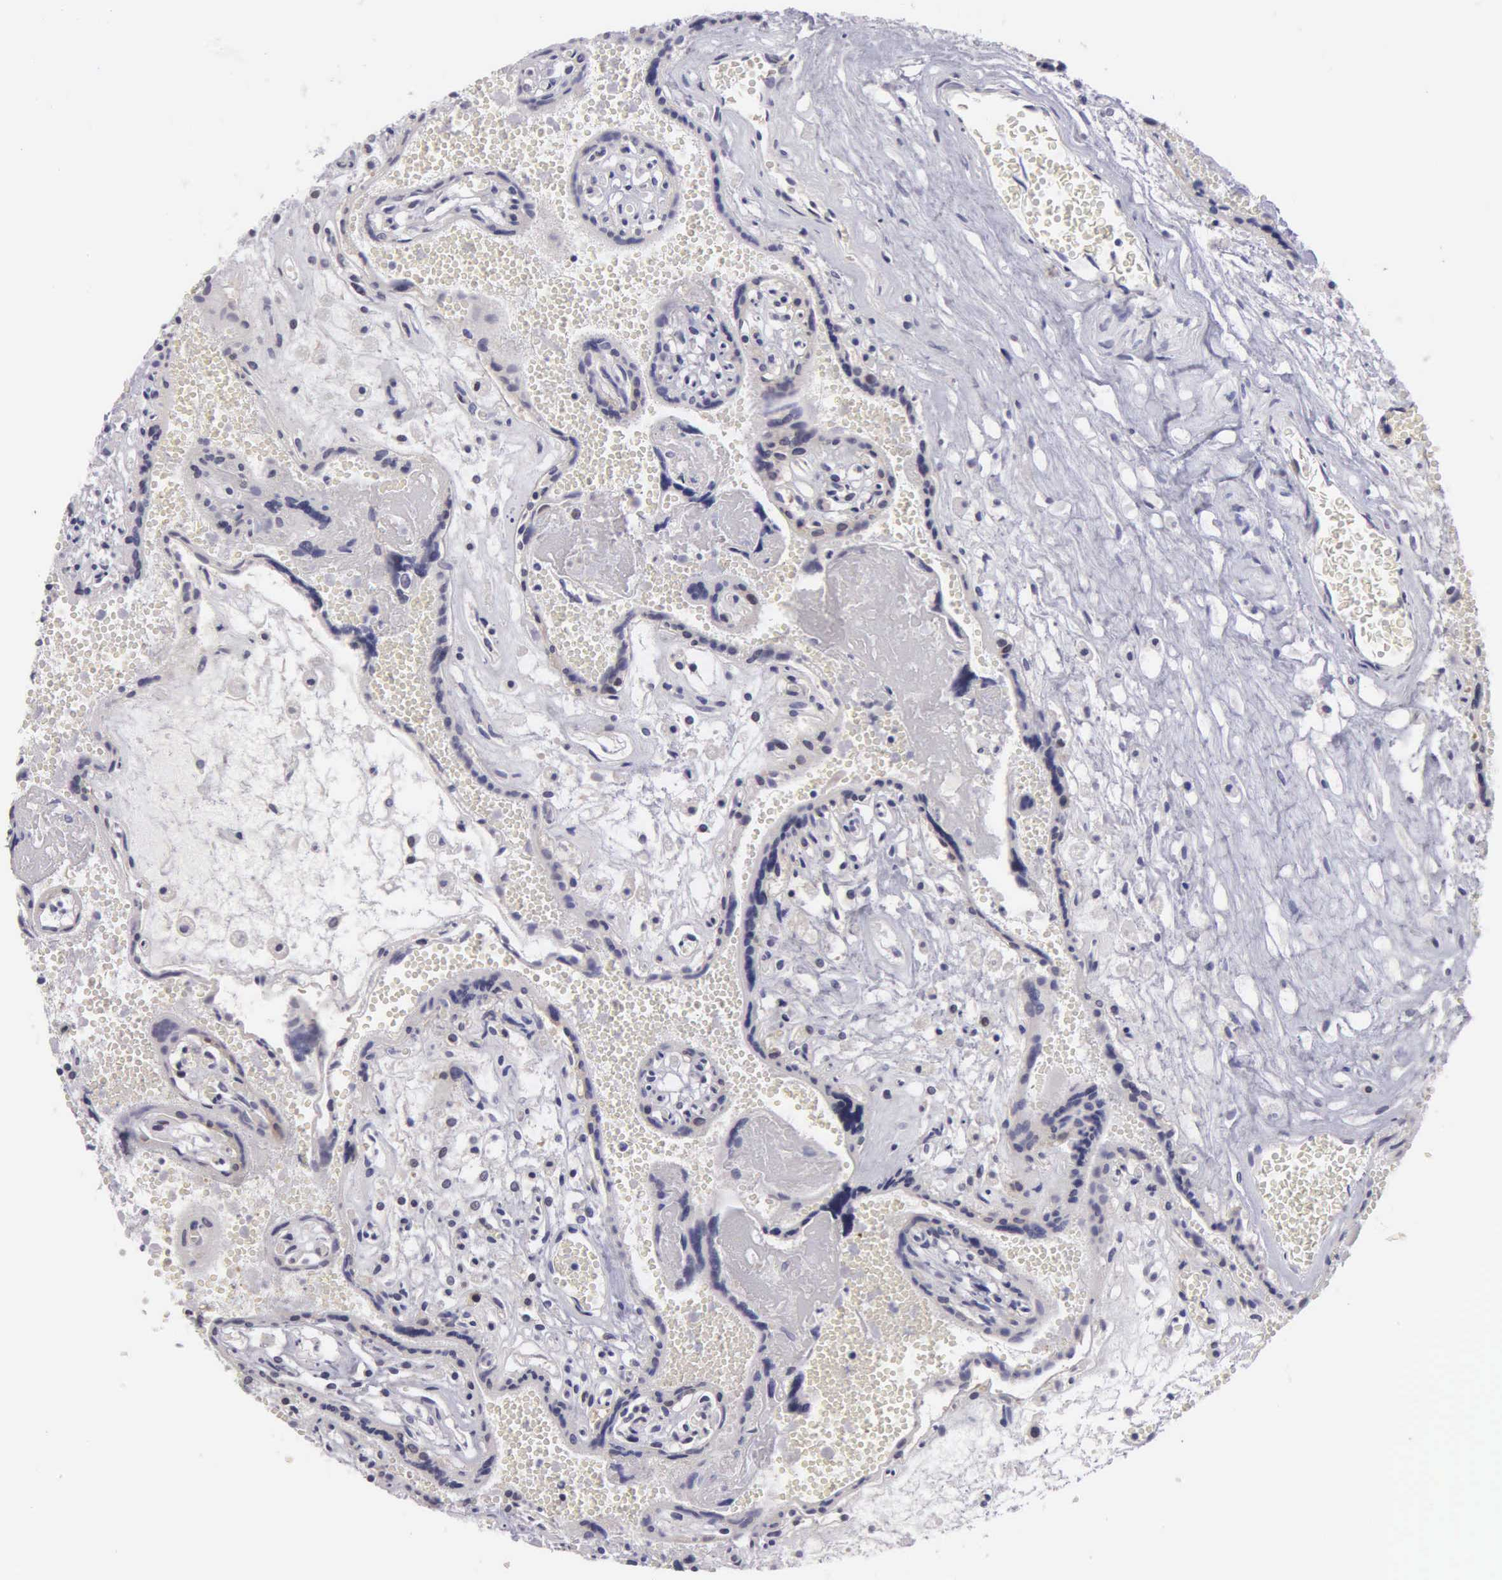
{"staining": {"intensity": "strong", "quantity": ">75%", "location": "nuclear"}, "tissue": "placenta", "cell_type": "Decidual cells", "image_type": "normal", "snomed": [{"axis": "morphology", "description": "Normal tissue, NOS"}, {"axis": "topography", "description": "Placenta"}], "caption": "Immunohistochemical staining of unremarkable placenta displays high levels of strong nuclear positivity in approximately >75% of decidual cells.", "gene": "UBR7", "patient": {"sex": "female", "age": 40}}